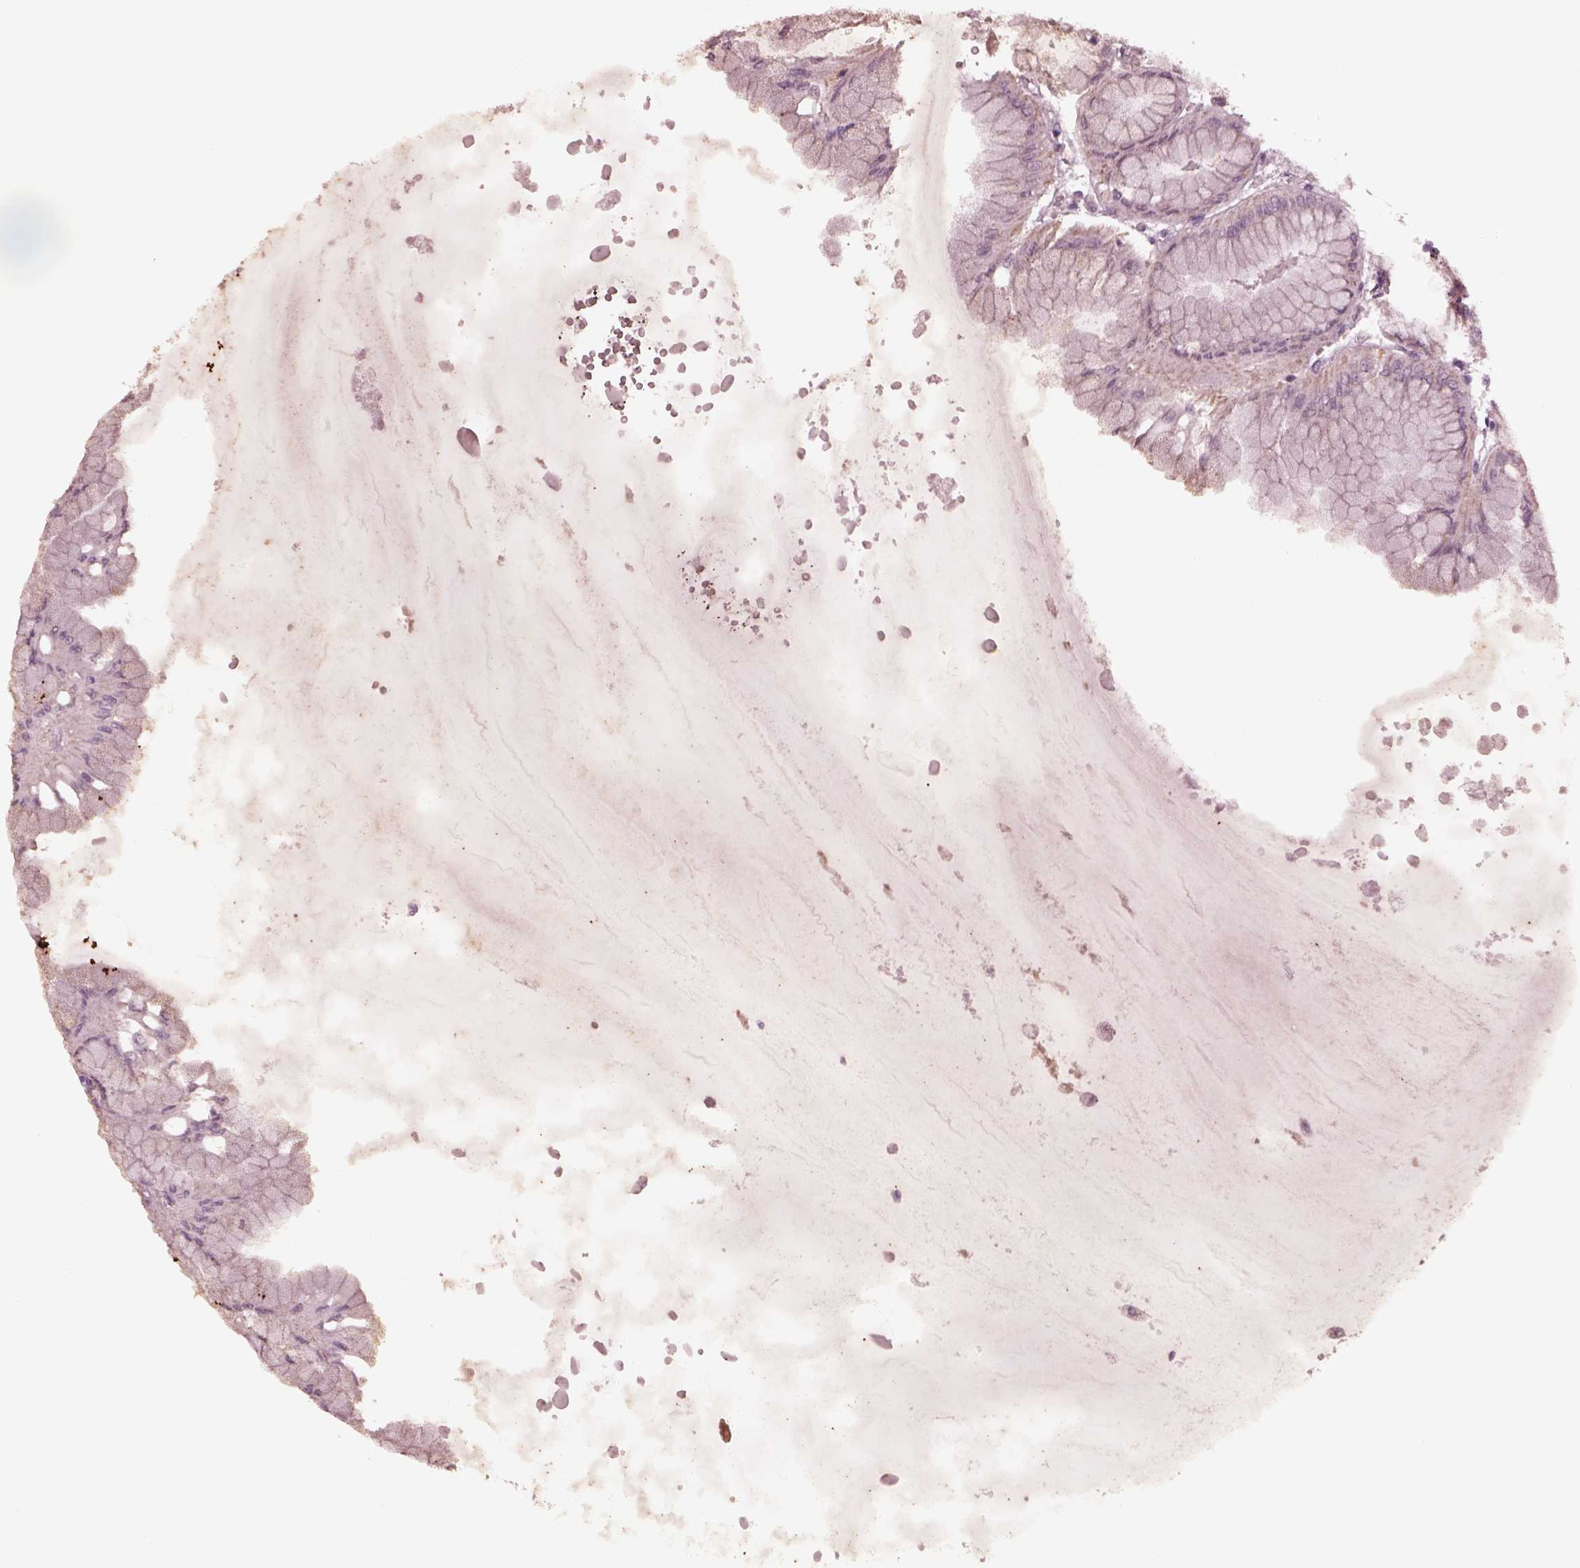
{"staining": {"intensity": "weak", "quantity": "25%-75%", "location": "cytoplasmic/membranous"}, "tissue": "stomach", "cell_type": "Glandular cells", "image_type": "normal", "snomed": [{"axis": "morphology", "description": "Normal tissue, NOS"}, {"axis": "topography", "description": "Stomach, upper"}], "caption": "A brown stain labels weak cytoplasmic/membranous expression of a protein in glandular cells of normal human stomach. (DAB IHC, brown staining for protein, blue staining for nuclei).", "gene": "CELSR3", "patient": {"sex": "male", "age": 60}}